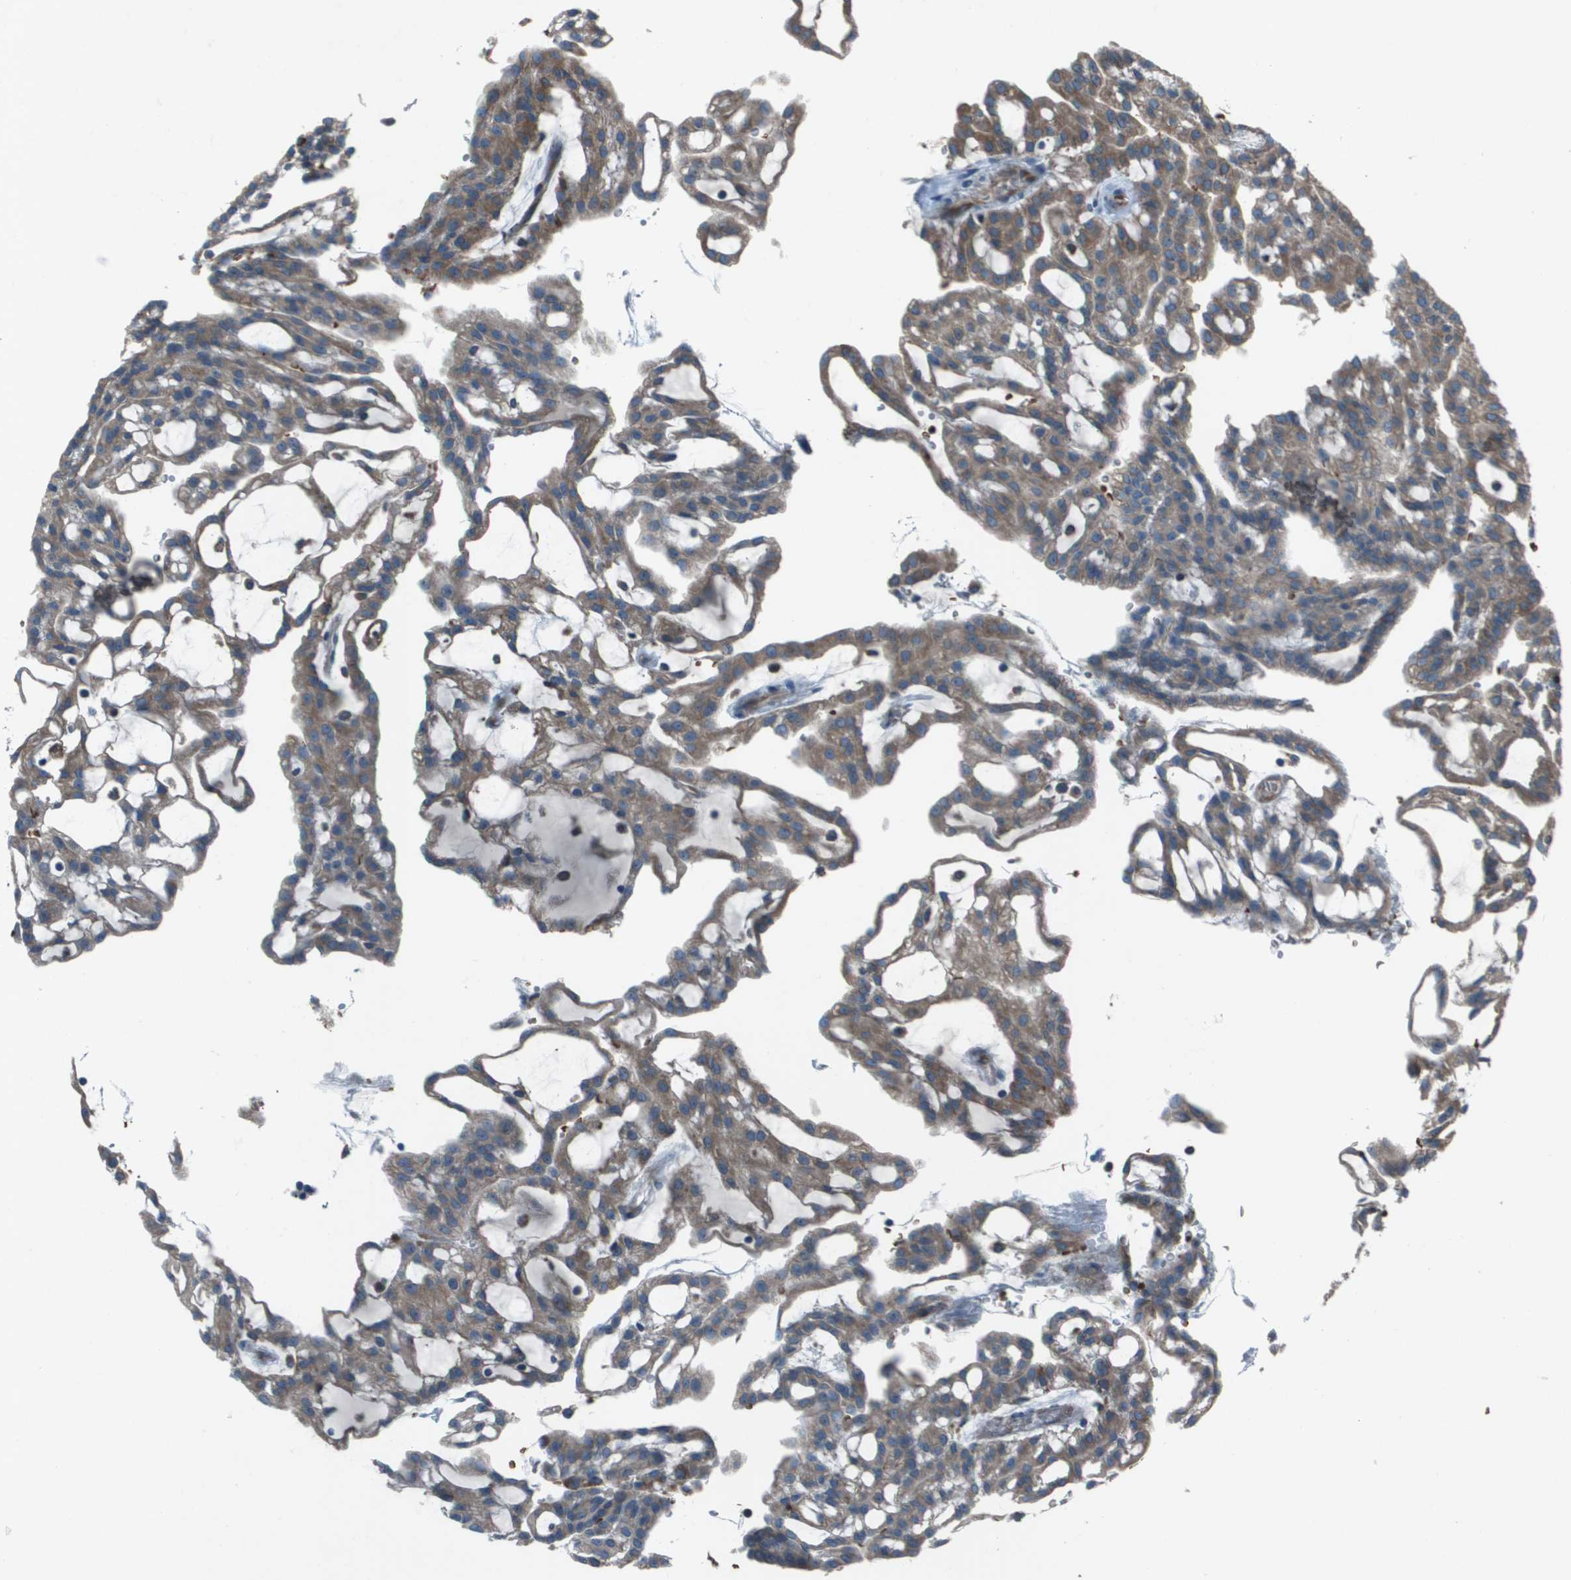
{"staining": {"intensity": "moderate", "quantity": "25%-75%", "location": "cytoplasmic/membranous"}, "tissue": "renal cancer", "cell_type": "Tumor cells", "image_type": "cancer", "snomed": [{"axis": "morphology", "description": "Adenocarcinoma, NOS"}, {"axis": "topography", "description": "Kidney"}], "caption": "This is a micrograph of immunohistochemistry (IHC) staining of renal cancer (adenocarcinoma), which shows moderate expression in the cytoplasmic/membranous of tumor cells.", "gene": "UTS2", "patient": {"sex": "male", "age": 63}}